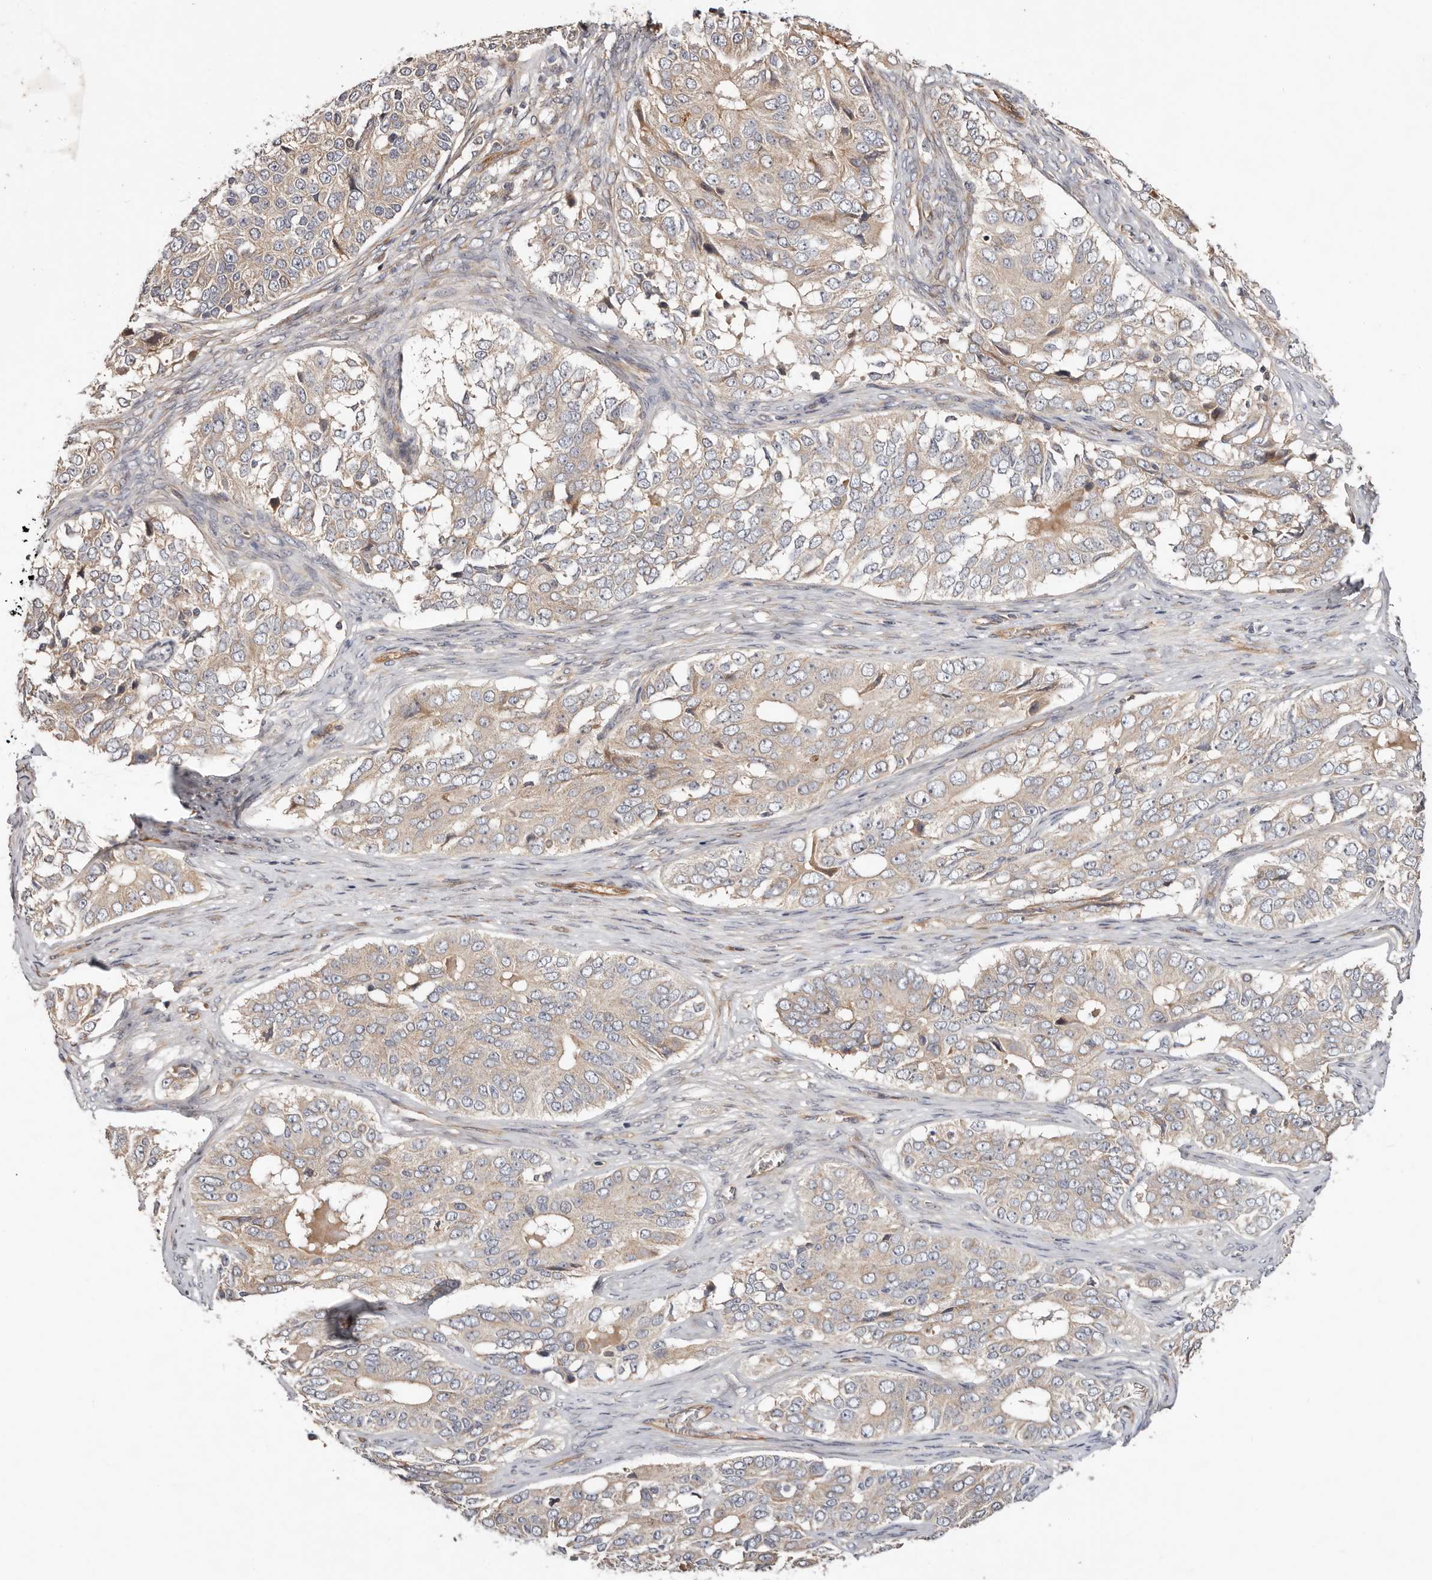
{"staining": {"intensity": "weak", "quantity": "<25%", "location": "cytoplasmic/membranous"}, "tissue": "ovarian cancer", "cell_type": "Tumor cells", "image_type": "cancer", "snomed": [{"axis": "morphology", "description": "Carcinoma, endometroid"}, {"axis": "topography", "description": "Ovary"}], "caption": "The image demonstrates no staining of tumor cells in ovarian cancer (endometroid carcinoma).", "gene": "MACF1", "patient": {"sex": "female", "age": 51}}